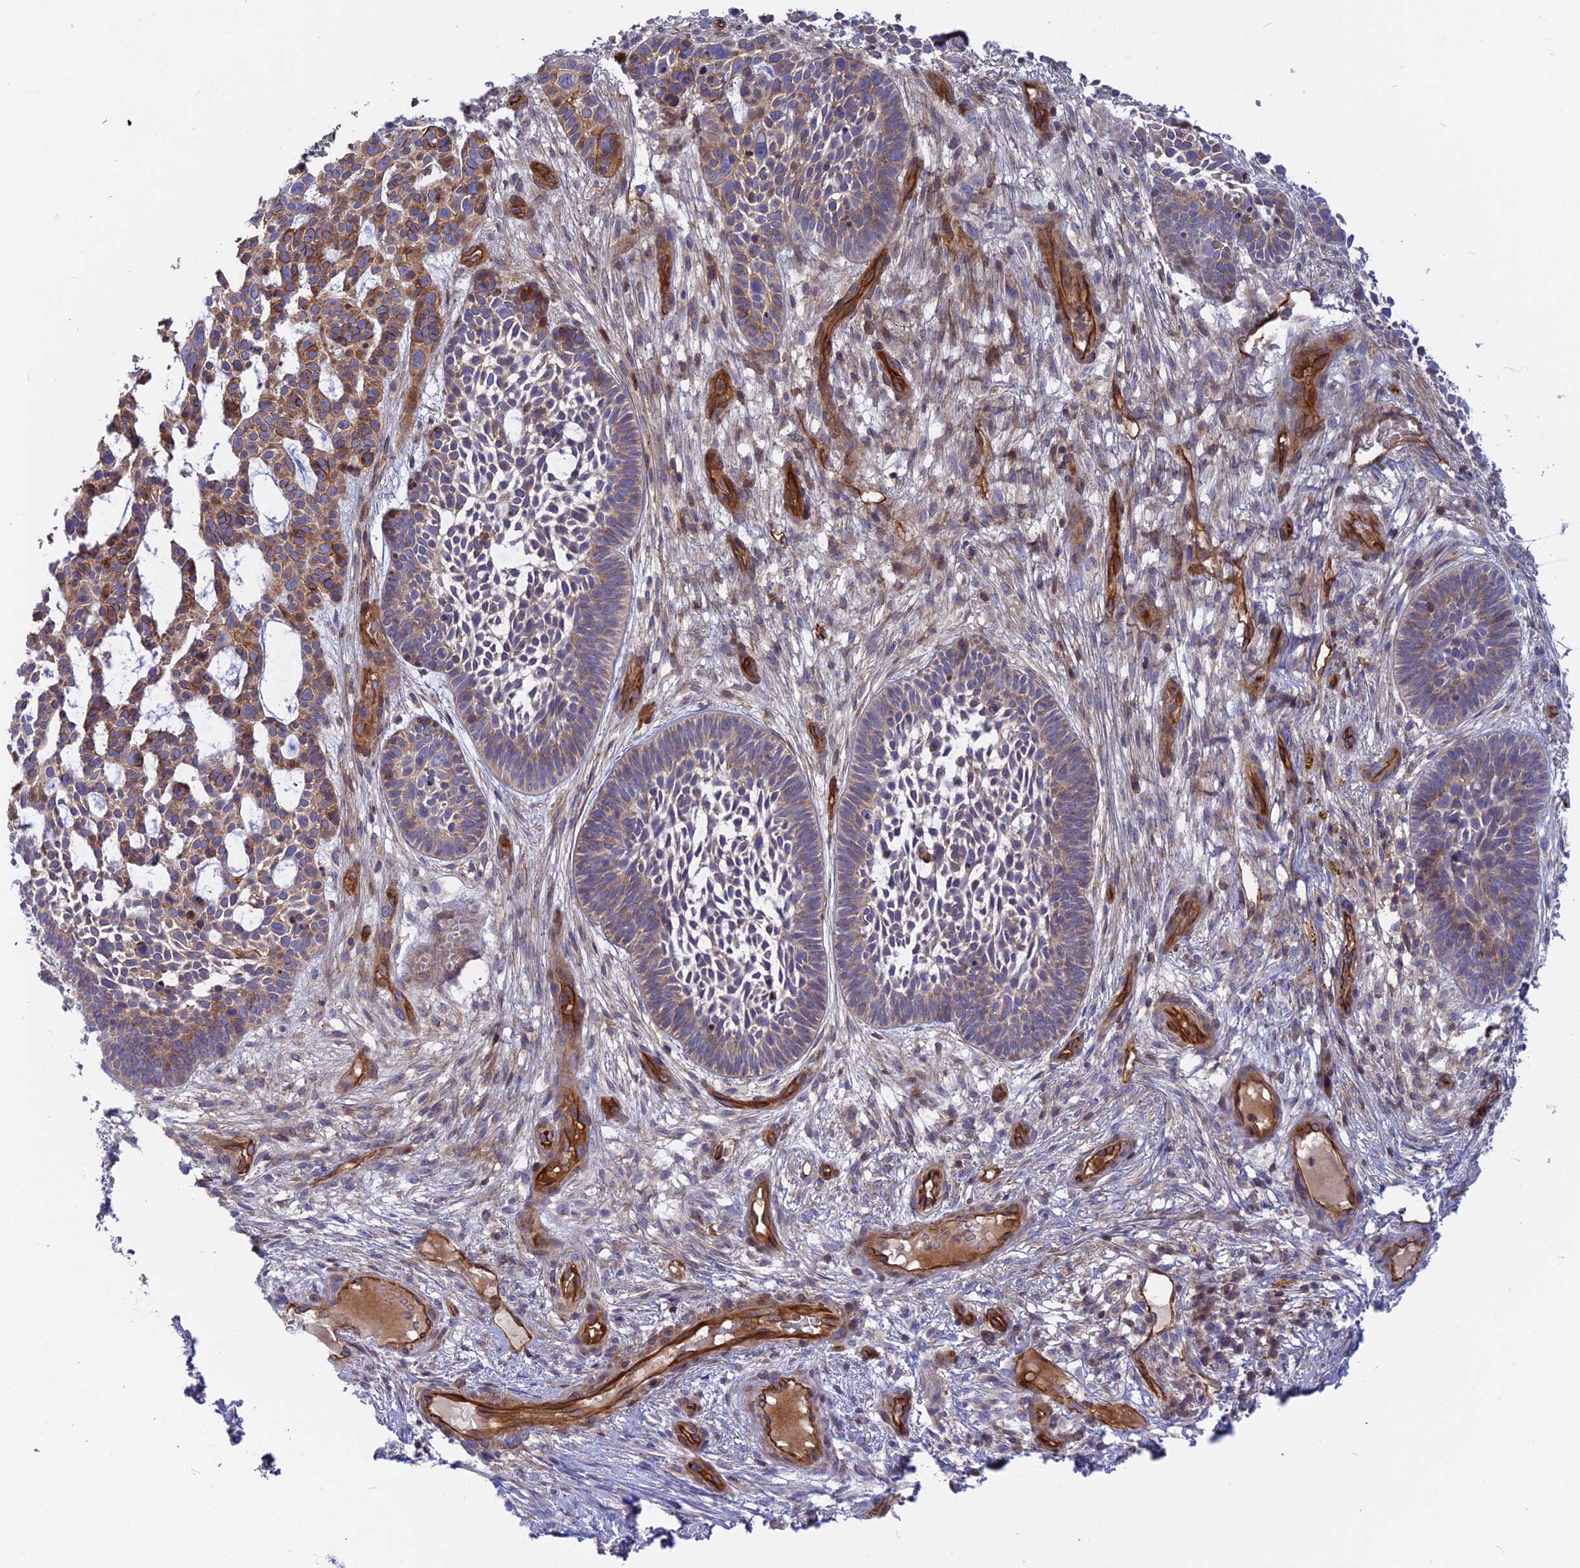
{"staining": {"intensity": "moderate", "quantity": "25%-75%", "location": "cytoplasmic/membranous"}, "tissue": "skin cancer", "cell_type": "Tumor cells", "image_type": "cancer", "snomed": [{"axis": "morphology", "description": "Basal cell carcinoma"}, {"axis": "topography", "description": "Skin"}], "caption": "Skin cancer (basal cell carcinoma) stained for a protein shows moderate cytoplasmic/membranous positivity in tumor cells.", "gene": "CNBD2", "patient": {"sex": "male", "age": 89}}